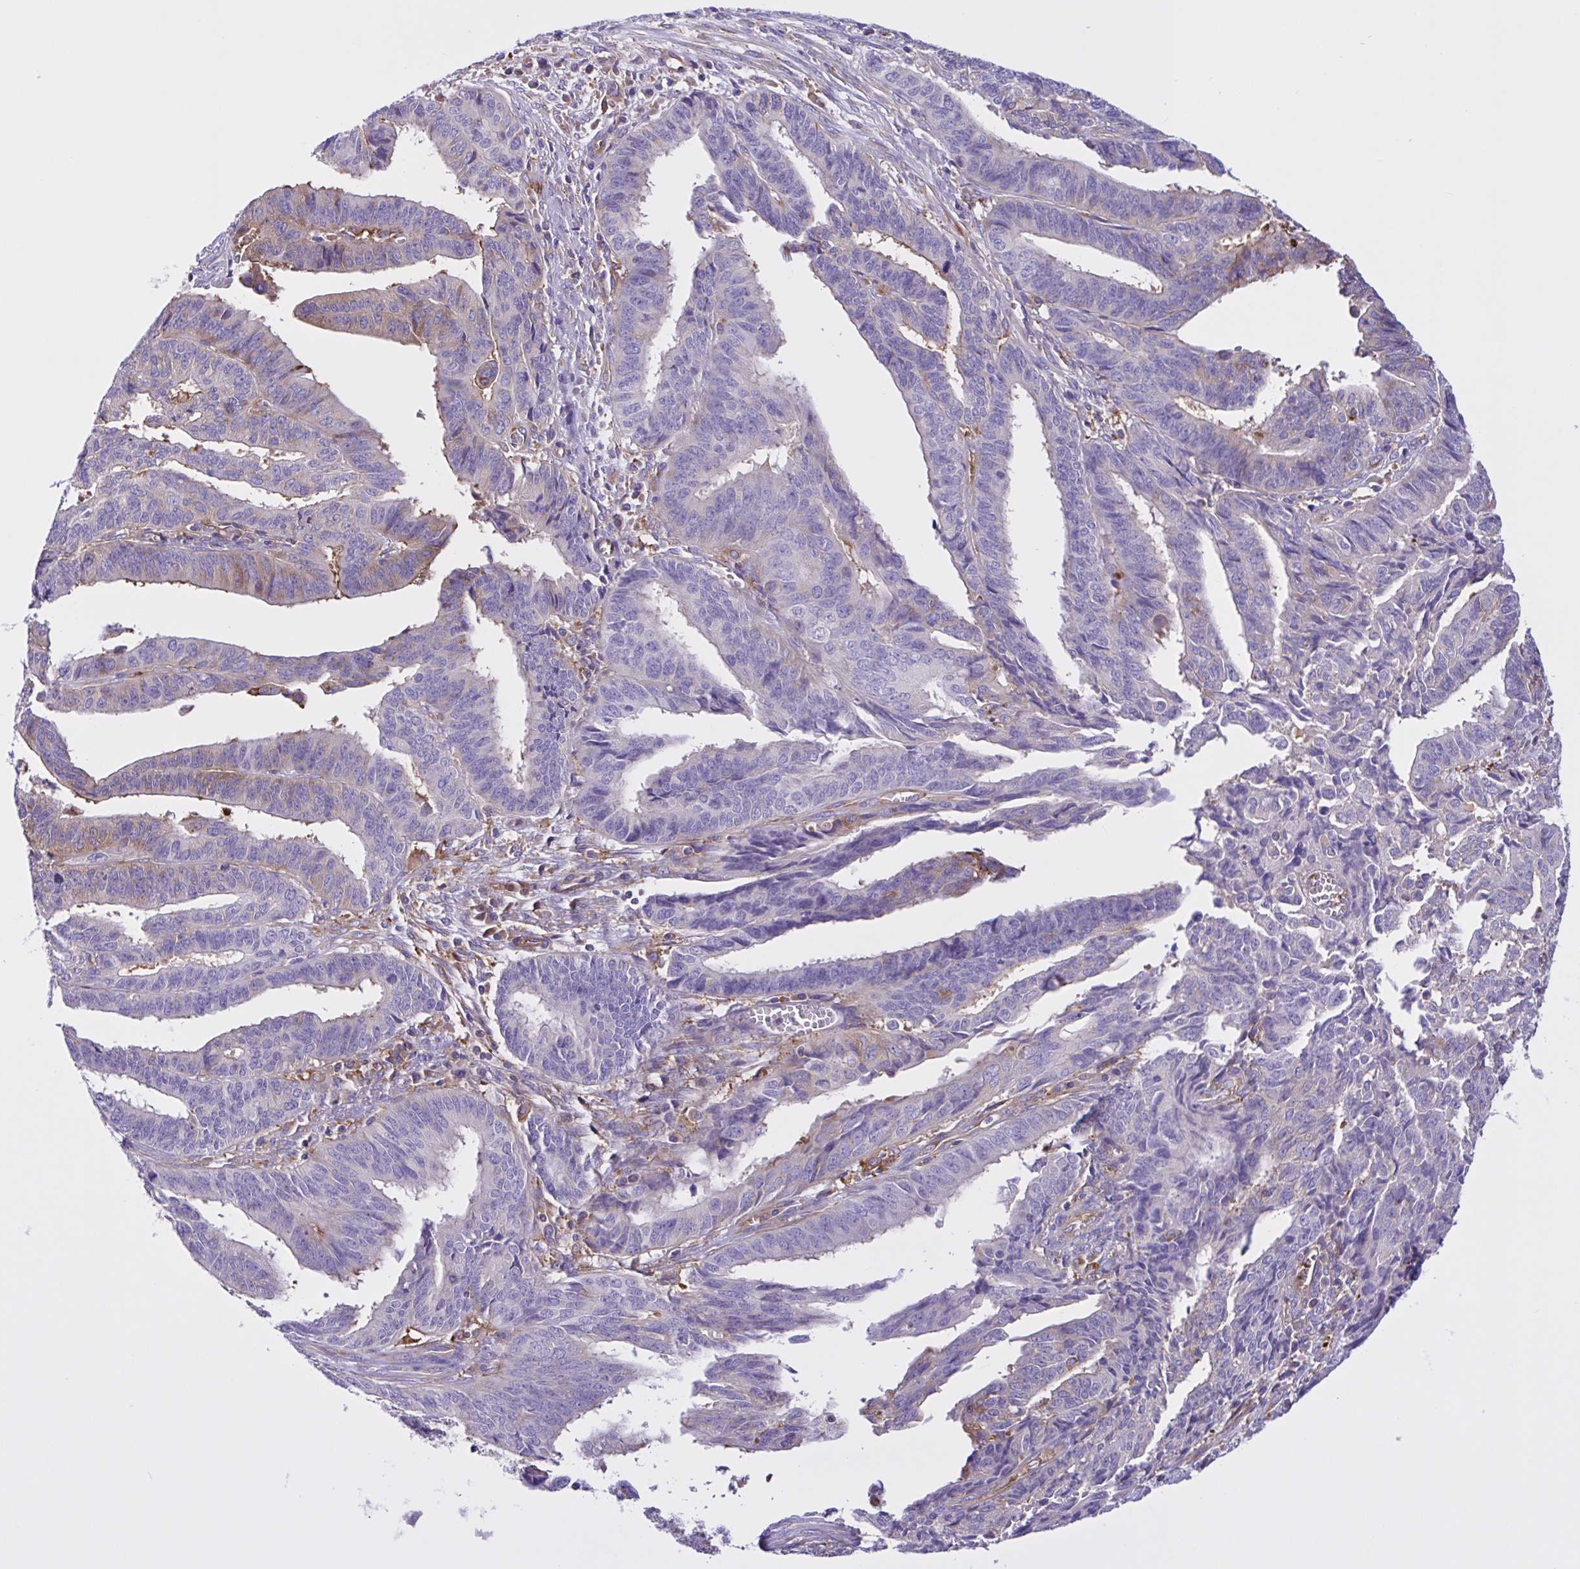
{"staining": {"intensity": "moderate", "quantity": "<25%", "location": "cytoplasmic/membranous"}, "tissue": "endometrial cancer", "cell_type": "Tumor cells", "image_type": "cancer", "snomed": [{"axis": "morphology", "description": "Adenocarcinoma, NOS"}, {"axis": "topography", "description": "Endometrium"}], "caption": "An image of human endometrial cancer stained for a protein exhibits moderate cytoplasmic/membranous brown staining in tumor cells.", "gene": "OR51M1", "patient": {"sex": "female", "age": 65}}